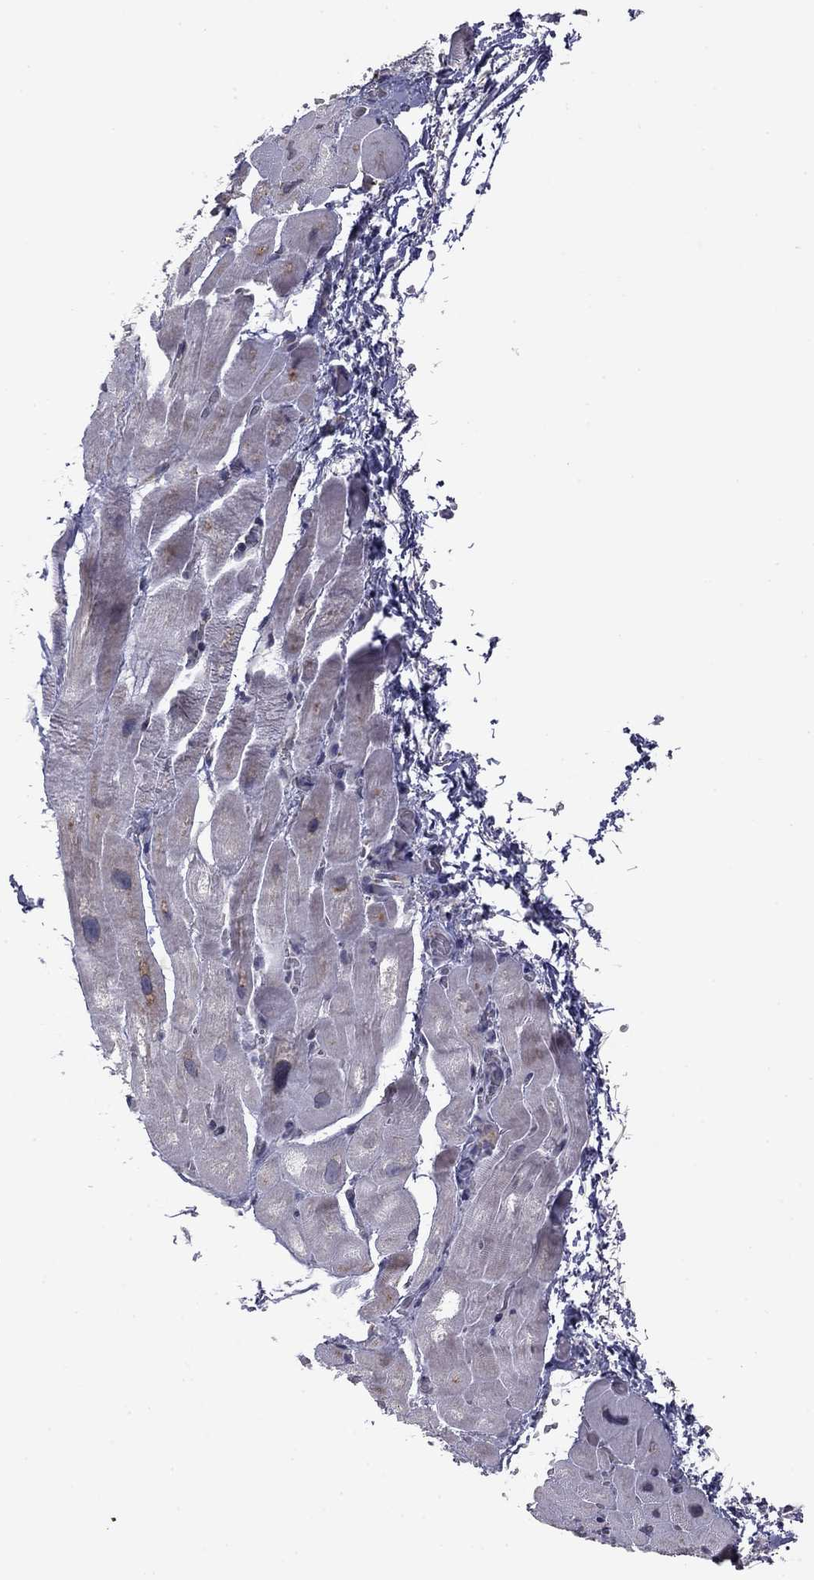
{"staining": {"intensity": "negative", "quantity": "none", "location": "none"}, "tissue": "heart muscle", "cell_type": "Cardiomyocytes", "image_type": "normal", "snomed": [{"axis": "morphology", "description": "Normal tissue, NOS"}, {"axis": "topography", "description": "Heart"}], "caption": "Cardiomyocytes show no significant positivity in unremarkable heart muscle. (DAB (3,3'-diaminobenzidine) immunohistochemistry, high magnification).", "gene": "PRRT2", "patient": {"sex": "male", "age": 61}}